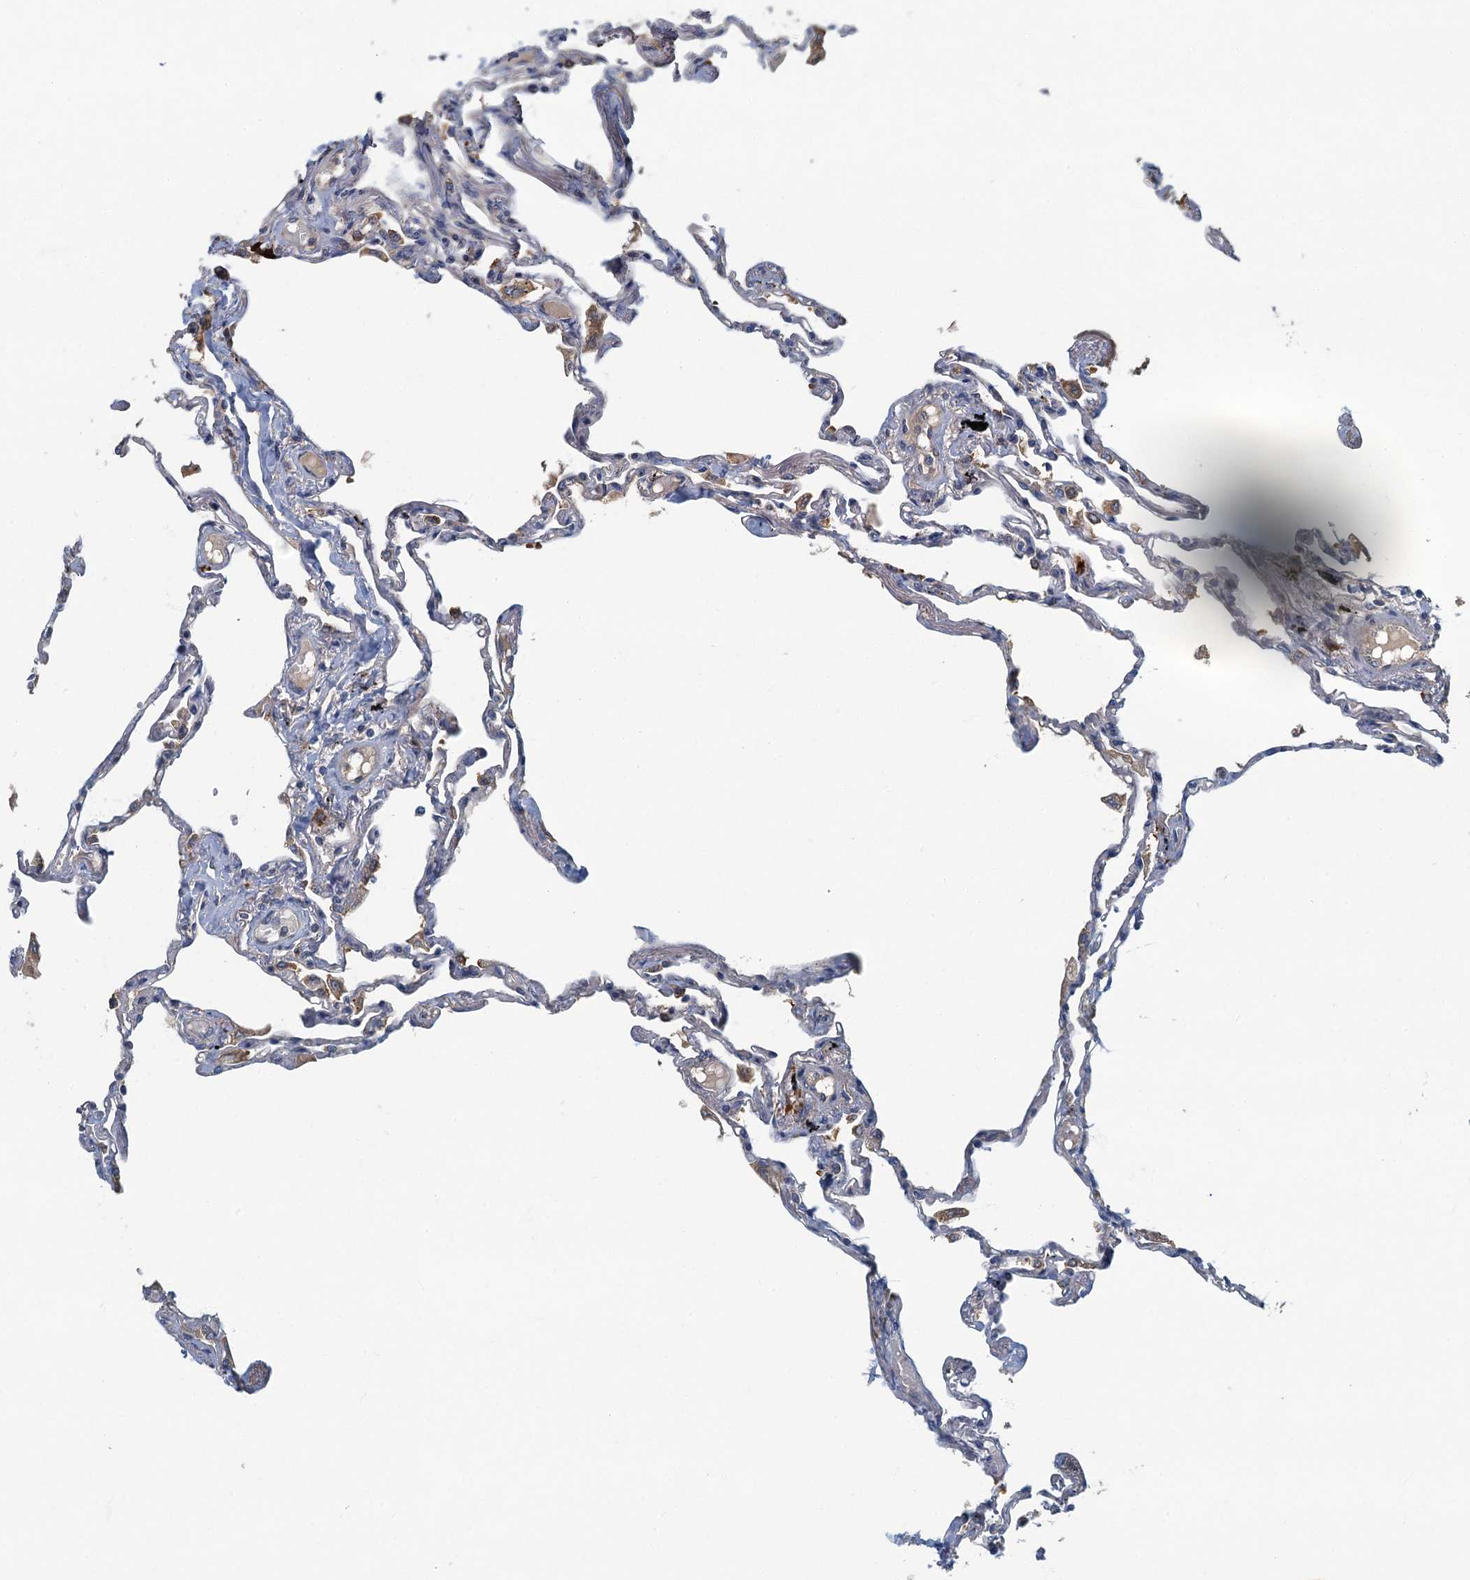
{"staining": {"intensity": "moderate", "quantity": "<25%", "location": "cytoplasmic/membranous"}, "tissue": "lung", "cell_type": "Alveolar cells", "image_type": "normal", "snomed": [{"axis": "morphology", "description": "Normal tissue, NOS"}, {"axis": "topography", "description": "Lung"}], "caption": "An IHC image of unremarkable tissue is shown. Protein staining in brown labels moderate cytoplasmic/membranous positivity in lung within alveolar cells. (DAB IHC, brown staining for protein, blue staining for nuclei).", "gene": "SPDYC", "patient": {"sex": "female", "age": 67}}